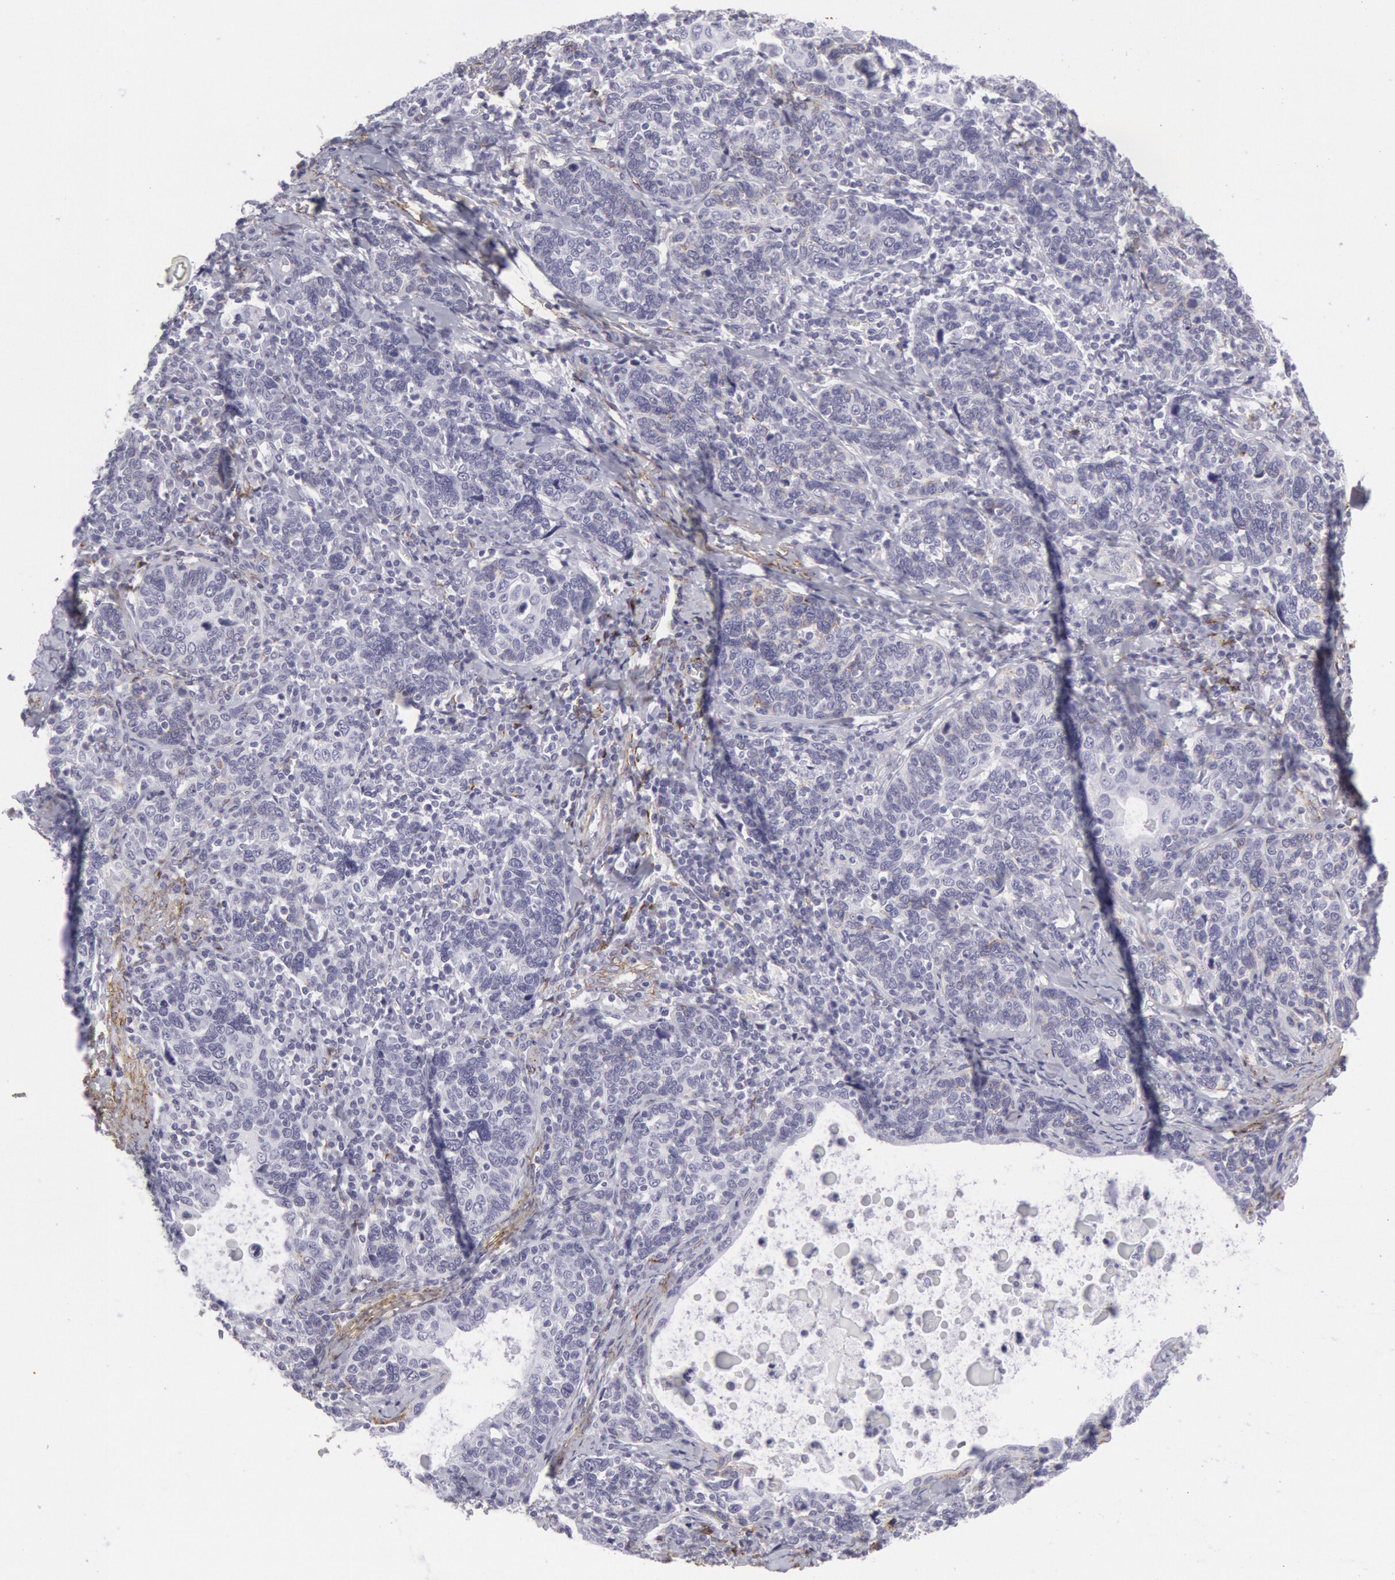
{"staining": {"intensity": "negative", "quantity": "none", "location": "none"}, "tissue": "cervical cancer", "cell_type": "Tumor cells", "image_type": "cancer", "snomed": [{"axis": "morphology", "description": "Squamous cell carcinoma, NOS"}, {"axis": "topography", "description": "Cervix"}], "caption": "Tumor cells show no significant protein expression in cervical cancer.", "gene": "CDH13", "patient": {"sex": "female", "age": 41}}